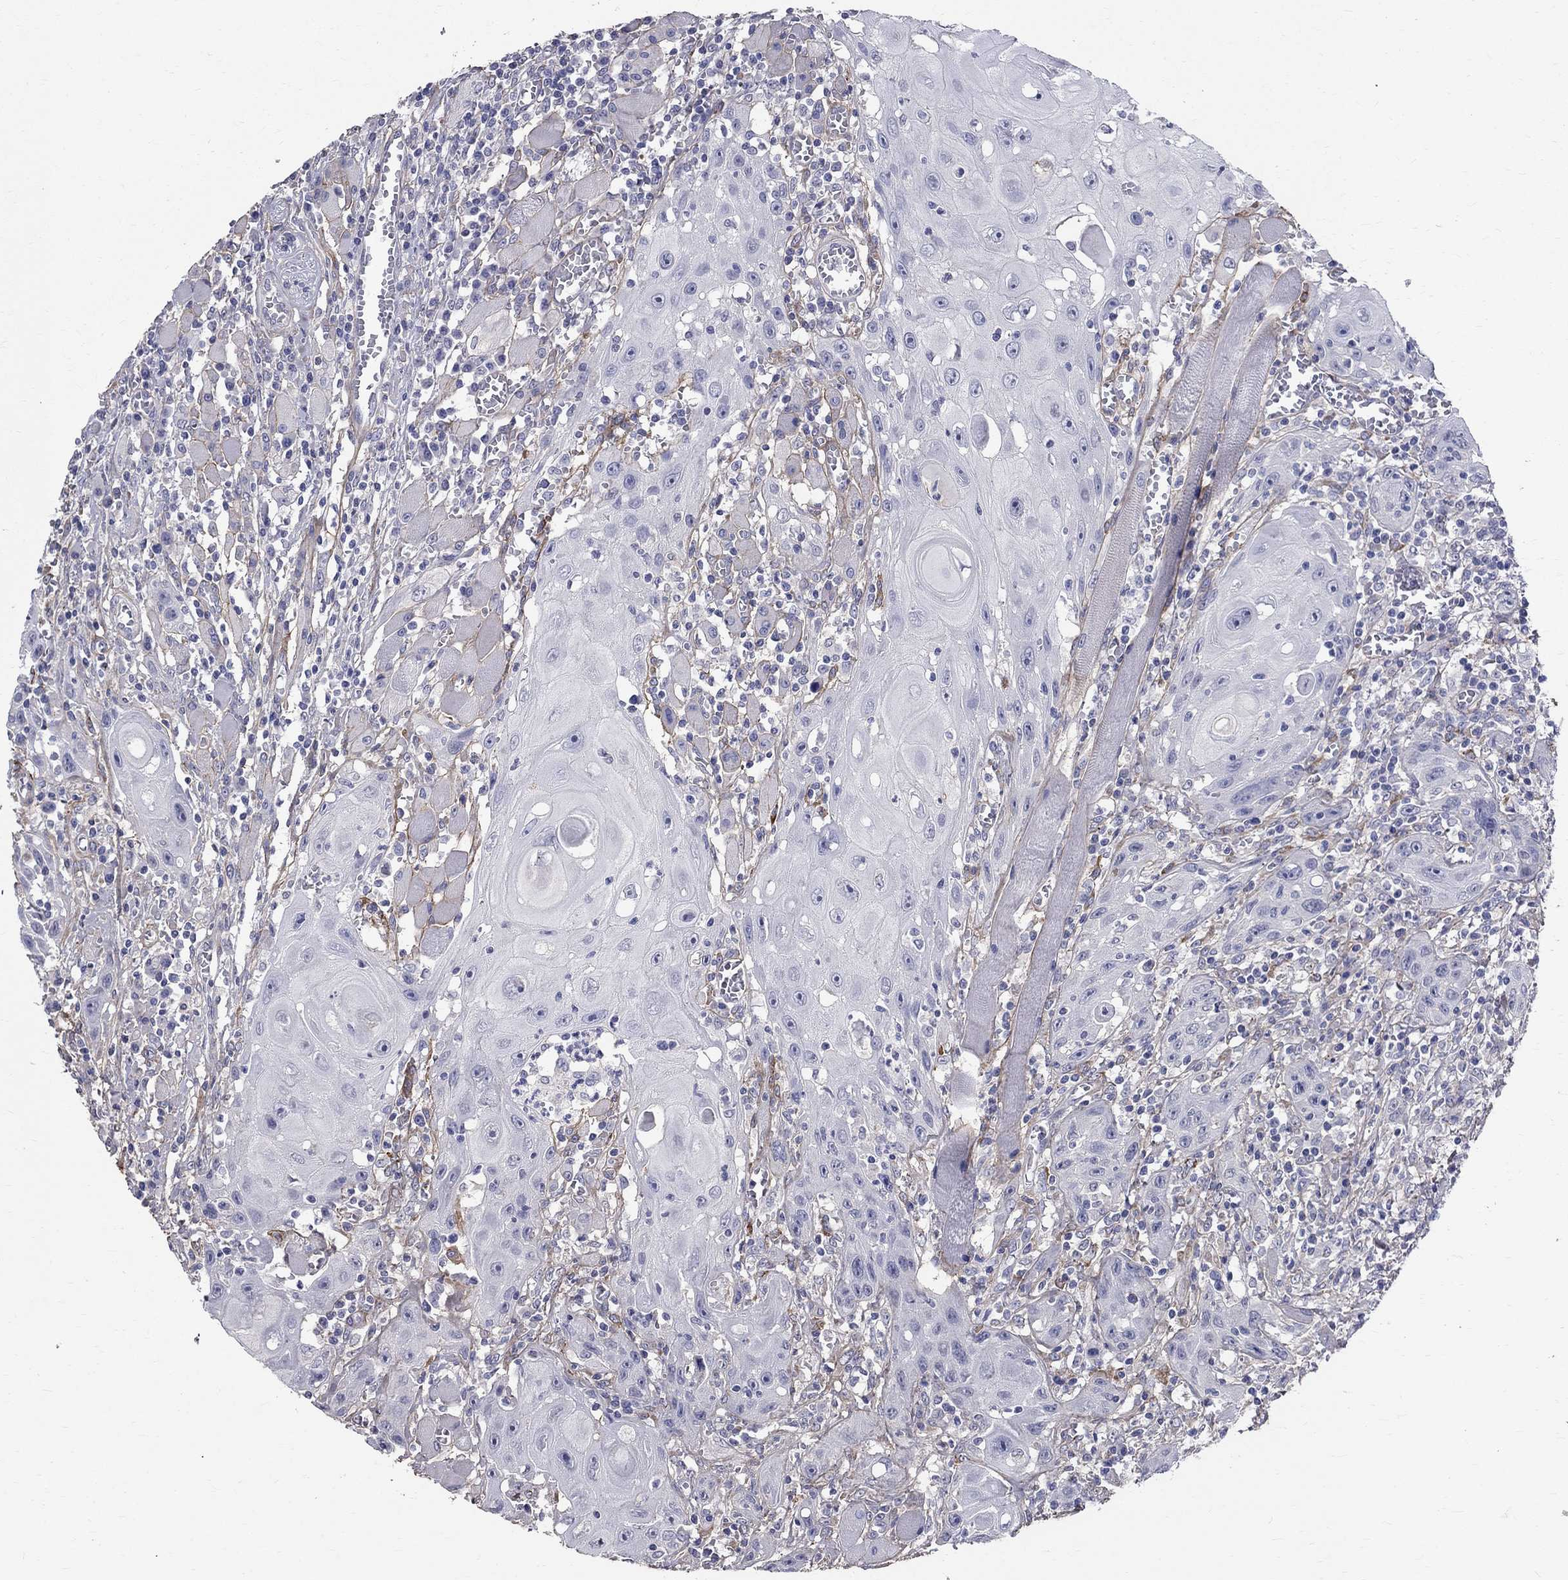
{"staining": {"intensity": "negative", "quantity": "none", "location": "none"}, "tissue": "head and neck cancer", "cell_type": "Tumor cells", "image_type": "cancer", "snomed": [{"axis": "morphology", "description": "Normal tissue, NOS"}, {"axis": "morphology", "description": "Squamous cell carcinoma, NOS"}, {"axis": "topography", "description": "Oral tissue"}, {"axis": "topography", "description": "Head-Neck"}], "caption": "There is no significant positivity in tumor cells of head and neck cancer.", "gene": "ANXA10", "patient": {"sex": "male", "age": 71}}